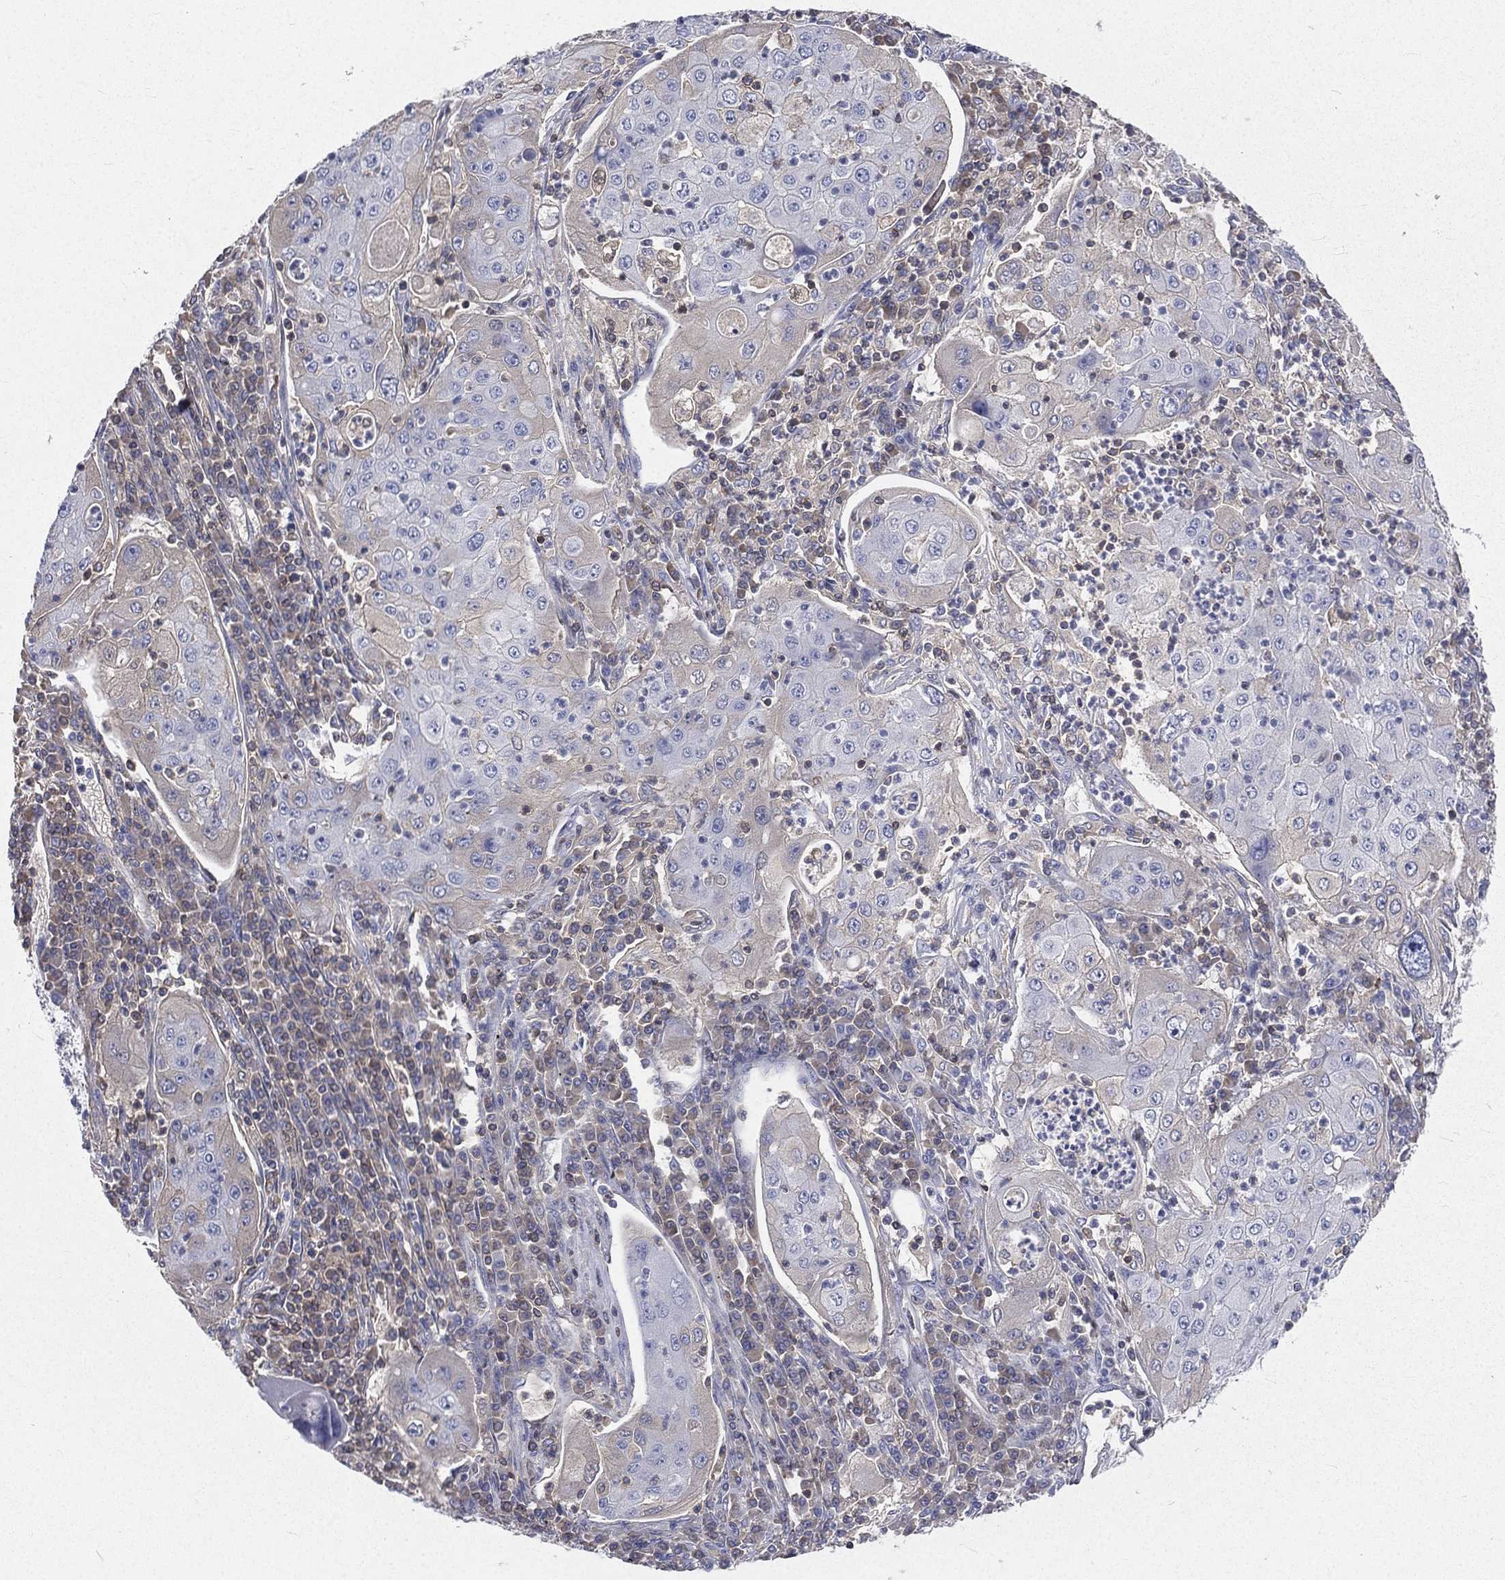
{"staining": {"intensity": "negative", "quantity": "none", "location": "none"}, "tissue": "lung cancer", "cell_type": "Tumor cells", "image_type": "cancer", "snomed": [{"axis": "morphology", "description": "Squamous cell carcinoma, NOS"}, {"axis": "topography", "description": "Lung"}], "caption": "Lung cancer was stained to show a protein in brown. There is no significant expression in tumor cells.", "gene": "CD3D", "patient": {"sex": "female", "age": 59}}